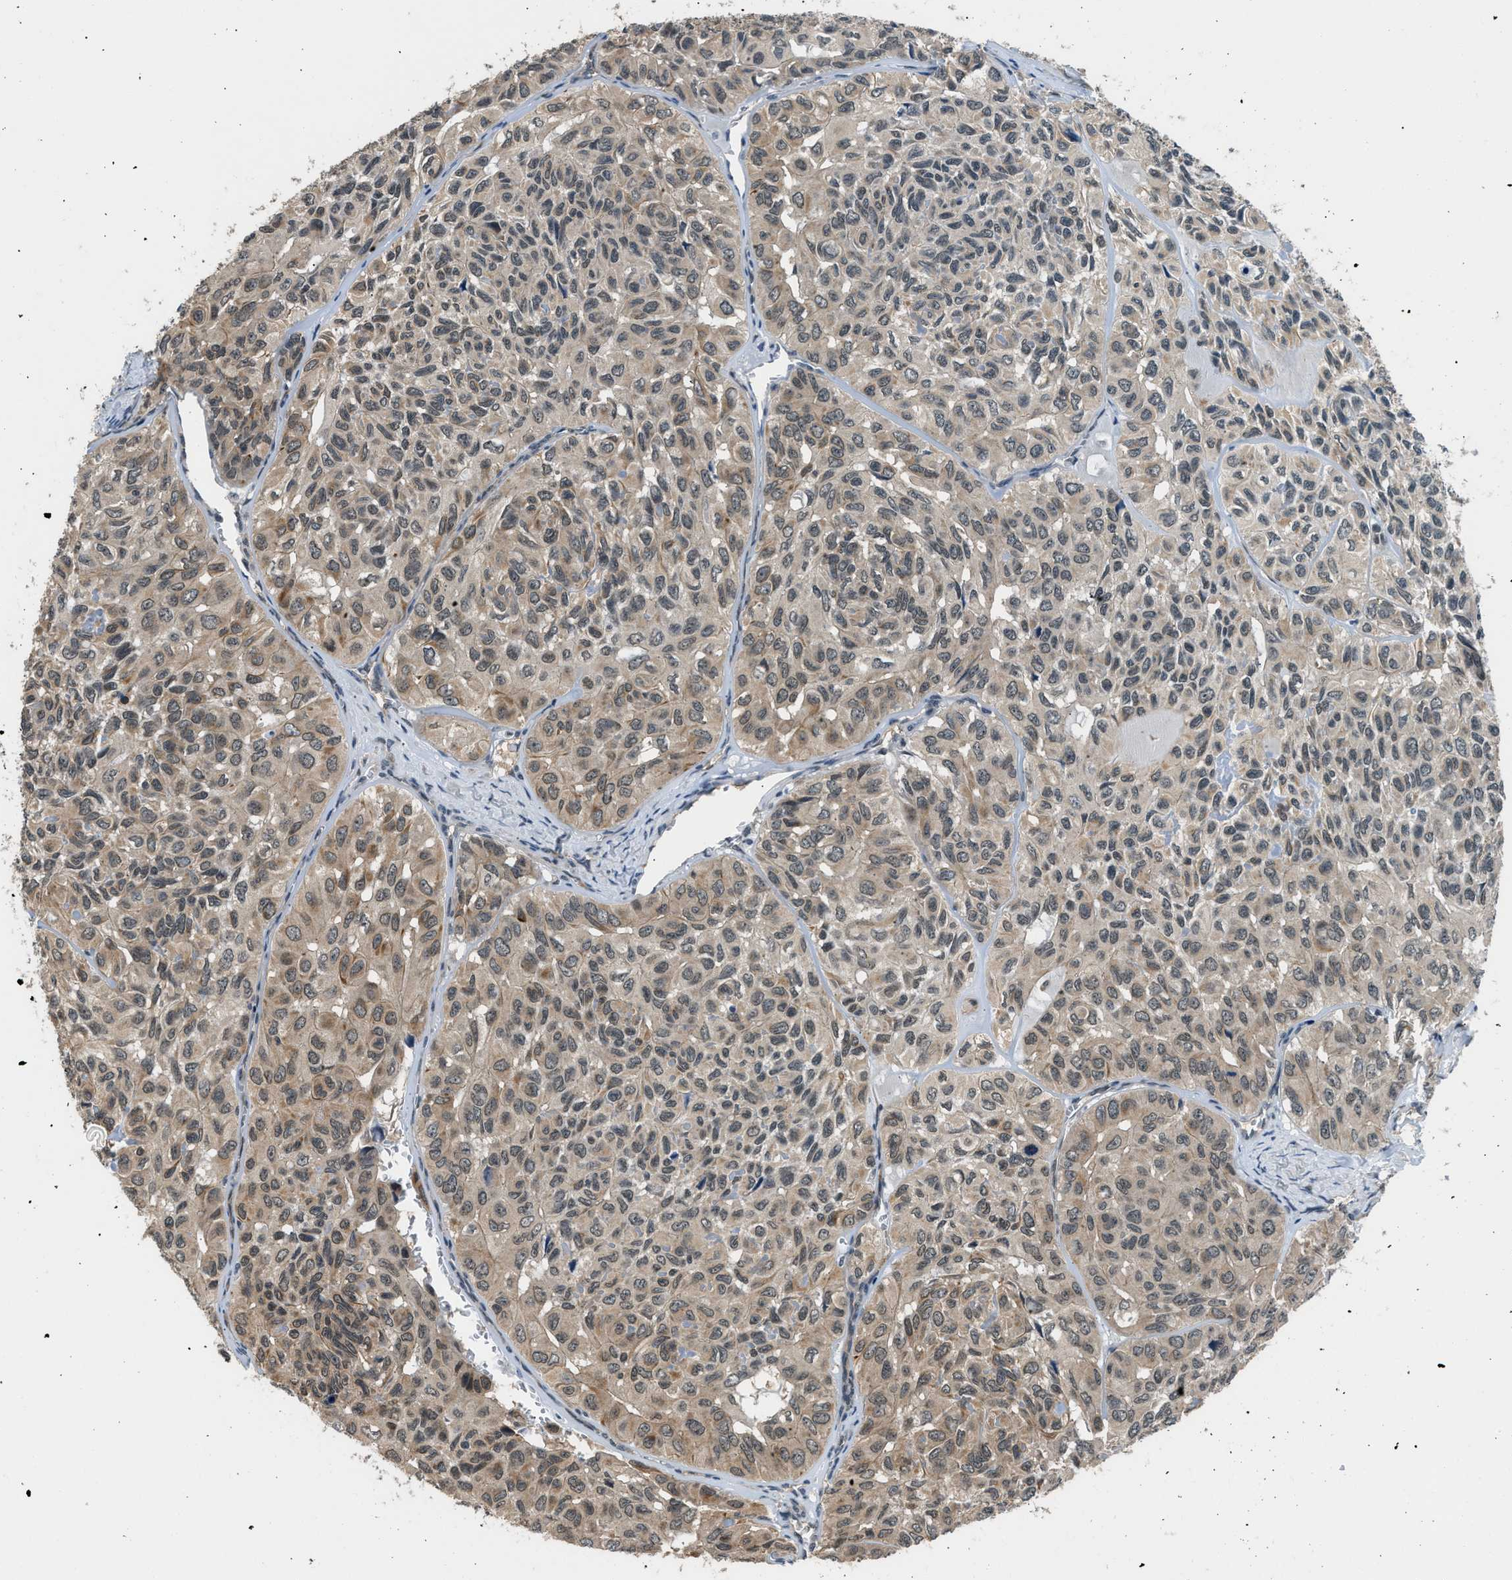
{"staining": {"intensity": "weak", "quantity": ">75%", "location": "cytoplasmic/membranous,nuclear"}, "tissue": "head and neck cancer", "cell_type": "Tumor cells", "image_type": "cancer", "snomed": [{"axis": "morphology", "description": "Adenocarcinoma, NOS"}, {"axis": "topography", "description": "Salivary gland, NOS"}, {"axis": "topography", "description": "Head-Neck"}], "caption": "Immunohistochemistry of head and neck adenocarcinoma displays low levels of weak cytoplasmic/membranous and nuclear staining in about >75% of tumor cells. (DAB (3,3'-diaminobenzidine) = brown stain, brightfield microscopy at high magnification).", "gene": "MTMR1", "patient": {"sex": "female", "age": 76}}